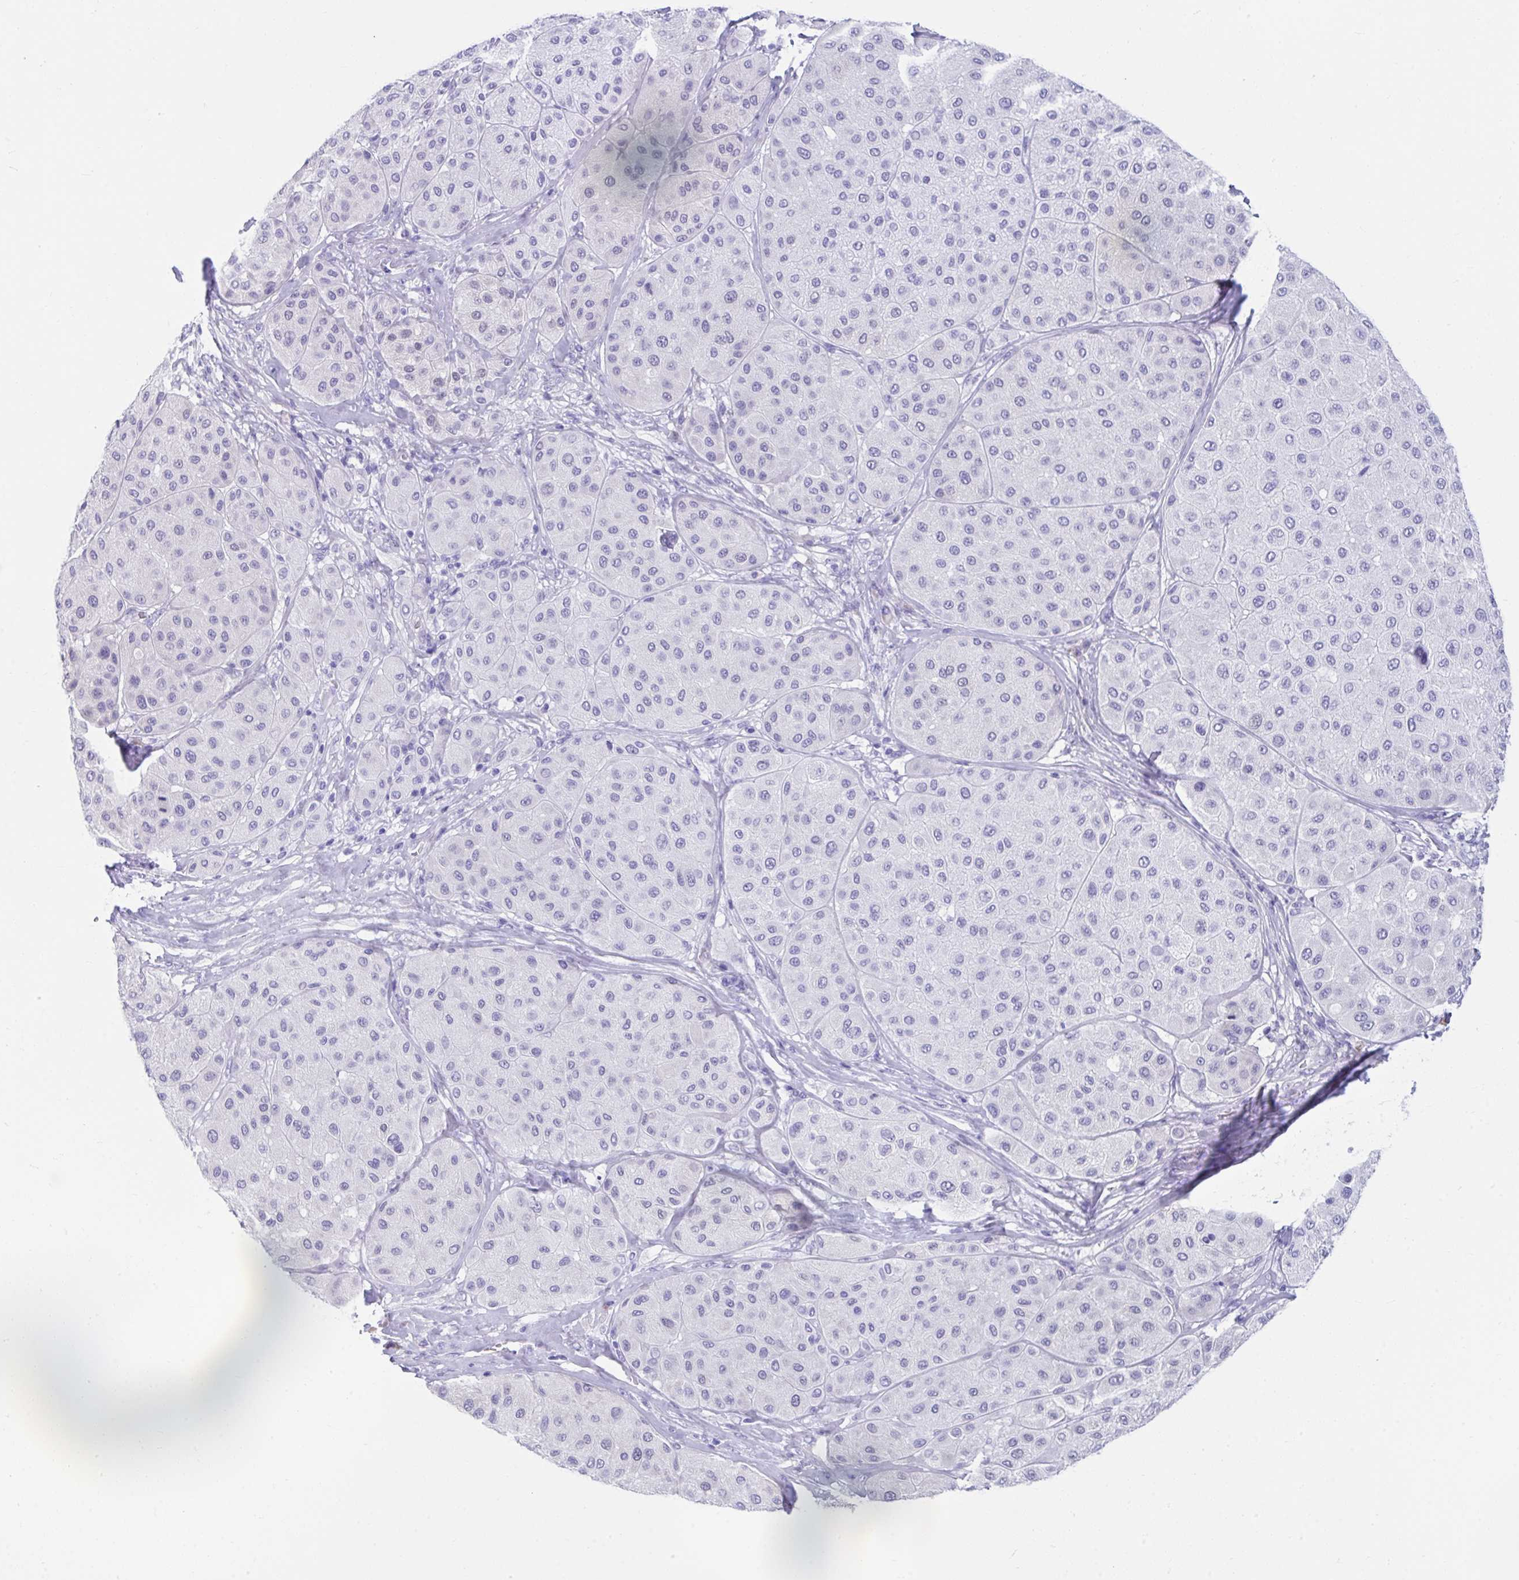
{"staining": {"intensity": "weak", "quantity": "<25%", "location": "cytoplasmic/membranous"}, "tissue": "melanoma", "cell_type": "Tumor cells", "image_type": "cancer", "snomed": [{"axis": "morphology", "description": "Malignant melanoma, Metastatic site"}, {"axis": "topography", "description": "Smooth muscle"}], "caption": "Melanoma was stained to show a protein in brown. There is no significant expression in tumor cells.", "gene": "SELENON", "patient": {"sex": "male", "age": 41}}